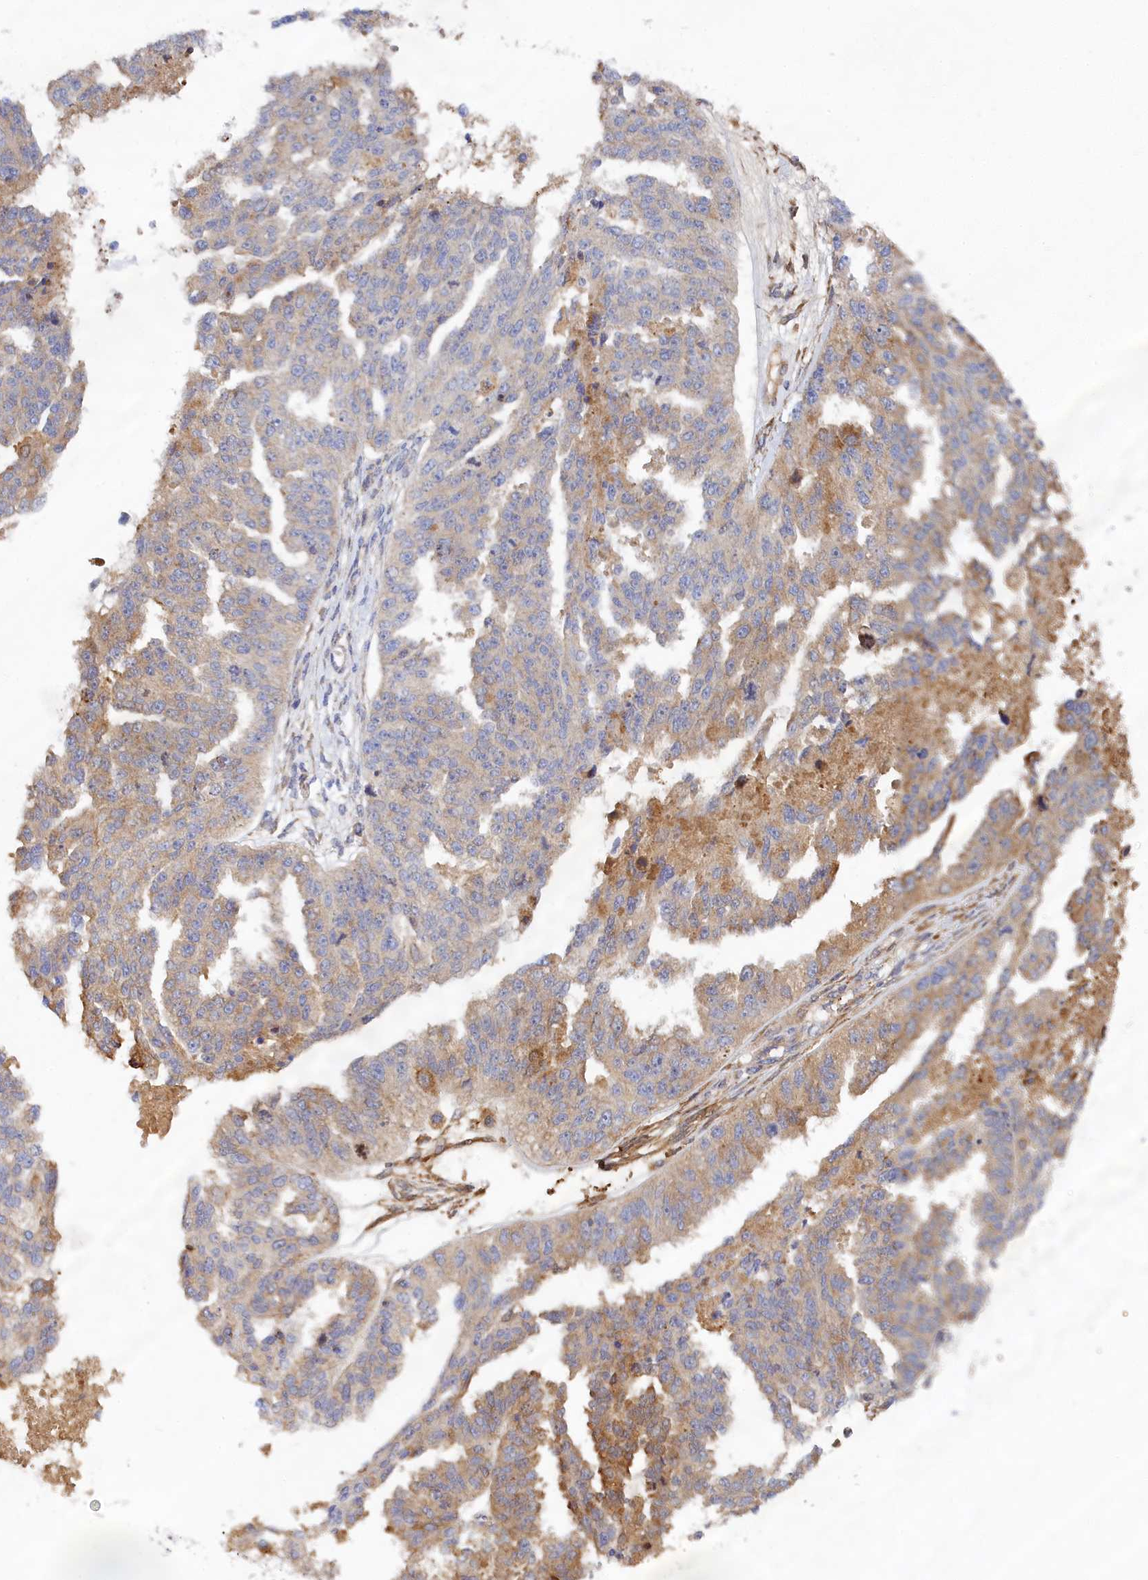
{"staining": {"intensity": "moderate", "quantity": "<25%", "location": "cytoplasmic/membranous"}, "tissue": "ovarian cancer", "cell_type": "Tumor cells", "image_type": "cancer", "snomed": [{"axis": "morphology", "description": "Cystadenocarcinoma, serous, NOS"}, {"axis": "topography", "description": "Ovary"}], "caption": "A high-resolution photomicrograph shows immunohistochemistry staining of ovarian cancer, which shows moderate cytoplasmic/membranous positivity in about <25% of tumor cells.", "gene": "SPATA5L1", "patient": {"sex": "female", "age": 58}}